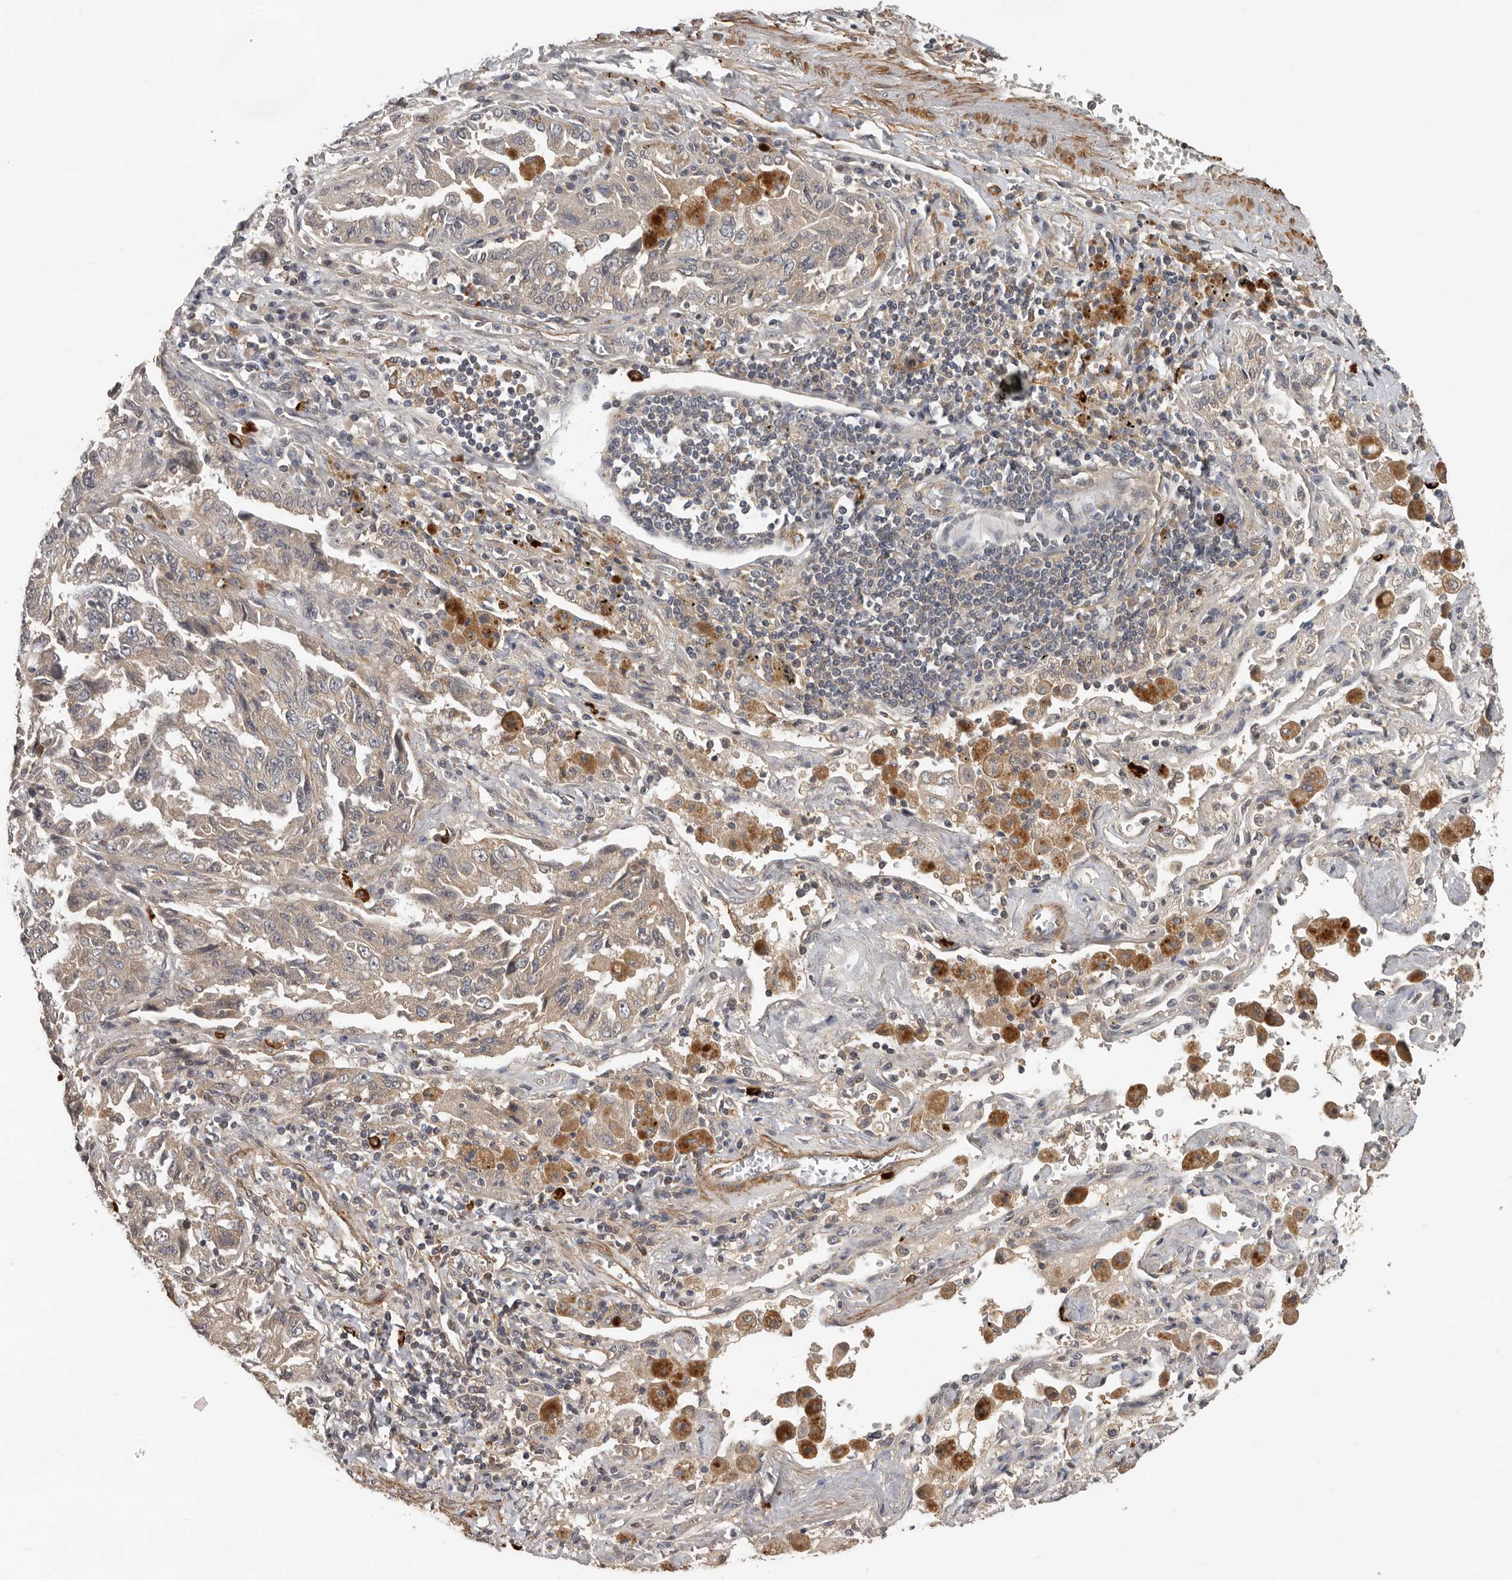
{"staining": {"intensity": "weak", "quantity": ">75%", "location": "cytoplasmic/membranous"}, "tissue": "lung cancer", "cell_type": "Tumor cells", "image_type": "cancer", "snomed": [{"axis": "morphology", "description": "Adenocarcinoma, NOS"}, {"axis": "topography", "description": "Lung"}], "caption": "Human lung cancer (adenocarcinoma) stained with a protein marker demonstrates weak staining in tumor cells.", "gene": "RNF157", "patient": {"sex": "female", "age": 51}}